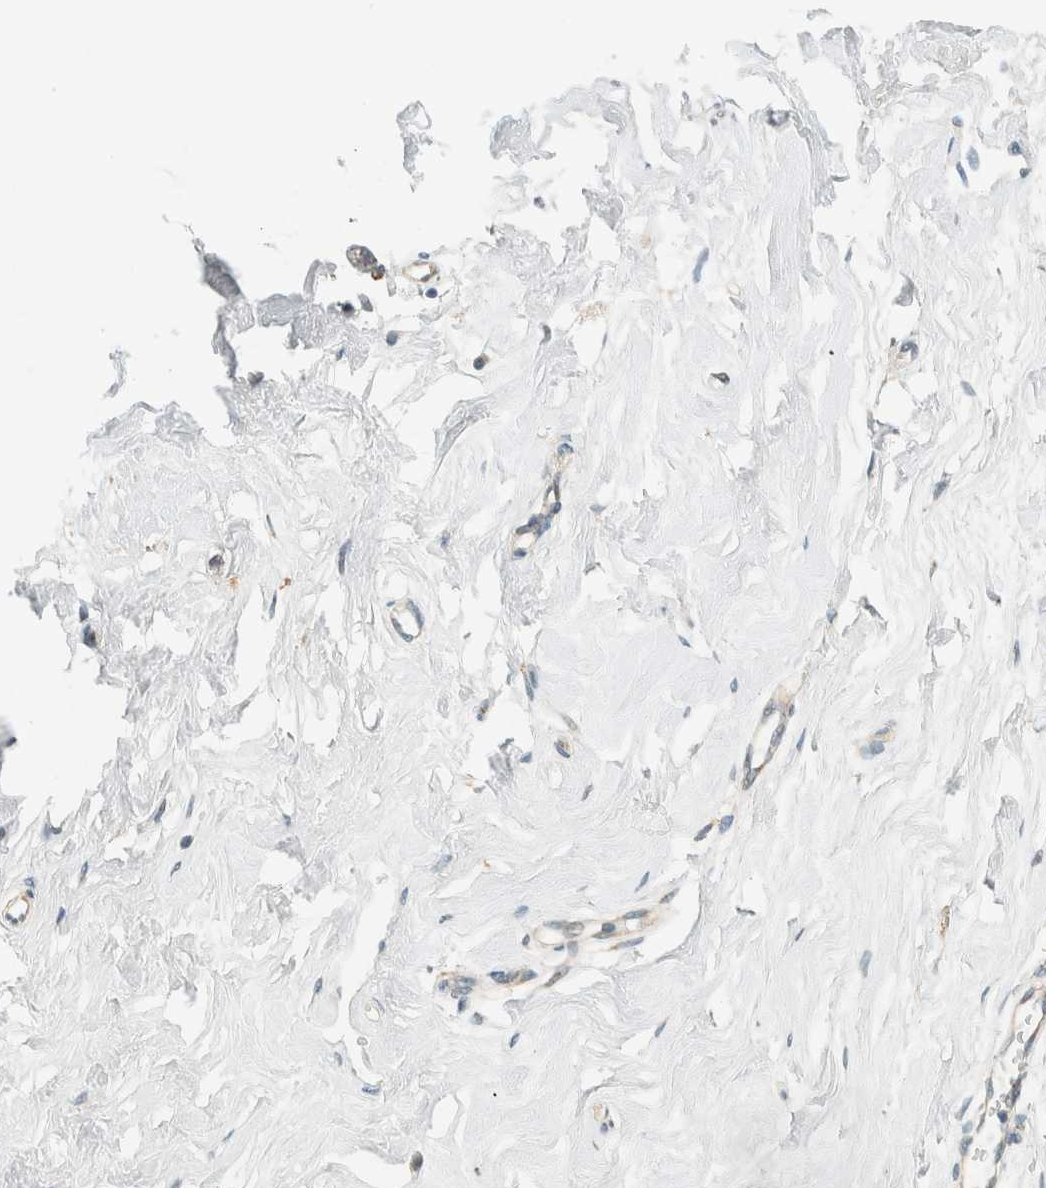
{"staining": {"intensity": "negative", "quantity": "none", "location": "none"}, "tissue": "breast", "cell_type": "Adipocytes", "image_type": "normal", "snomed": [{"axis": "morphology", "description": "Normal tissue, NOS"}, {"axis": "topography", "description": "Breast"}], "caption": "High power microscopy photomicrograph of an immunohistochemistry (IHC) histopathology image of normal breast, revealing no significant positivity in adipocytes. (DAB (3,3'-diaminobenzidine) immunohistochemistry (IHC), high magnification).", "gene": "CCDC171", "patient": {"sex": "female", "age": 23}}